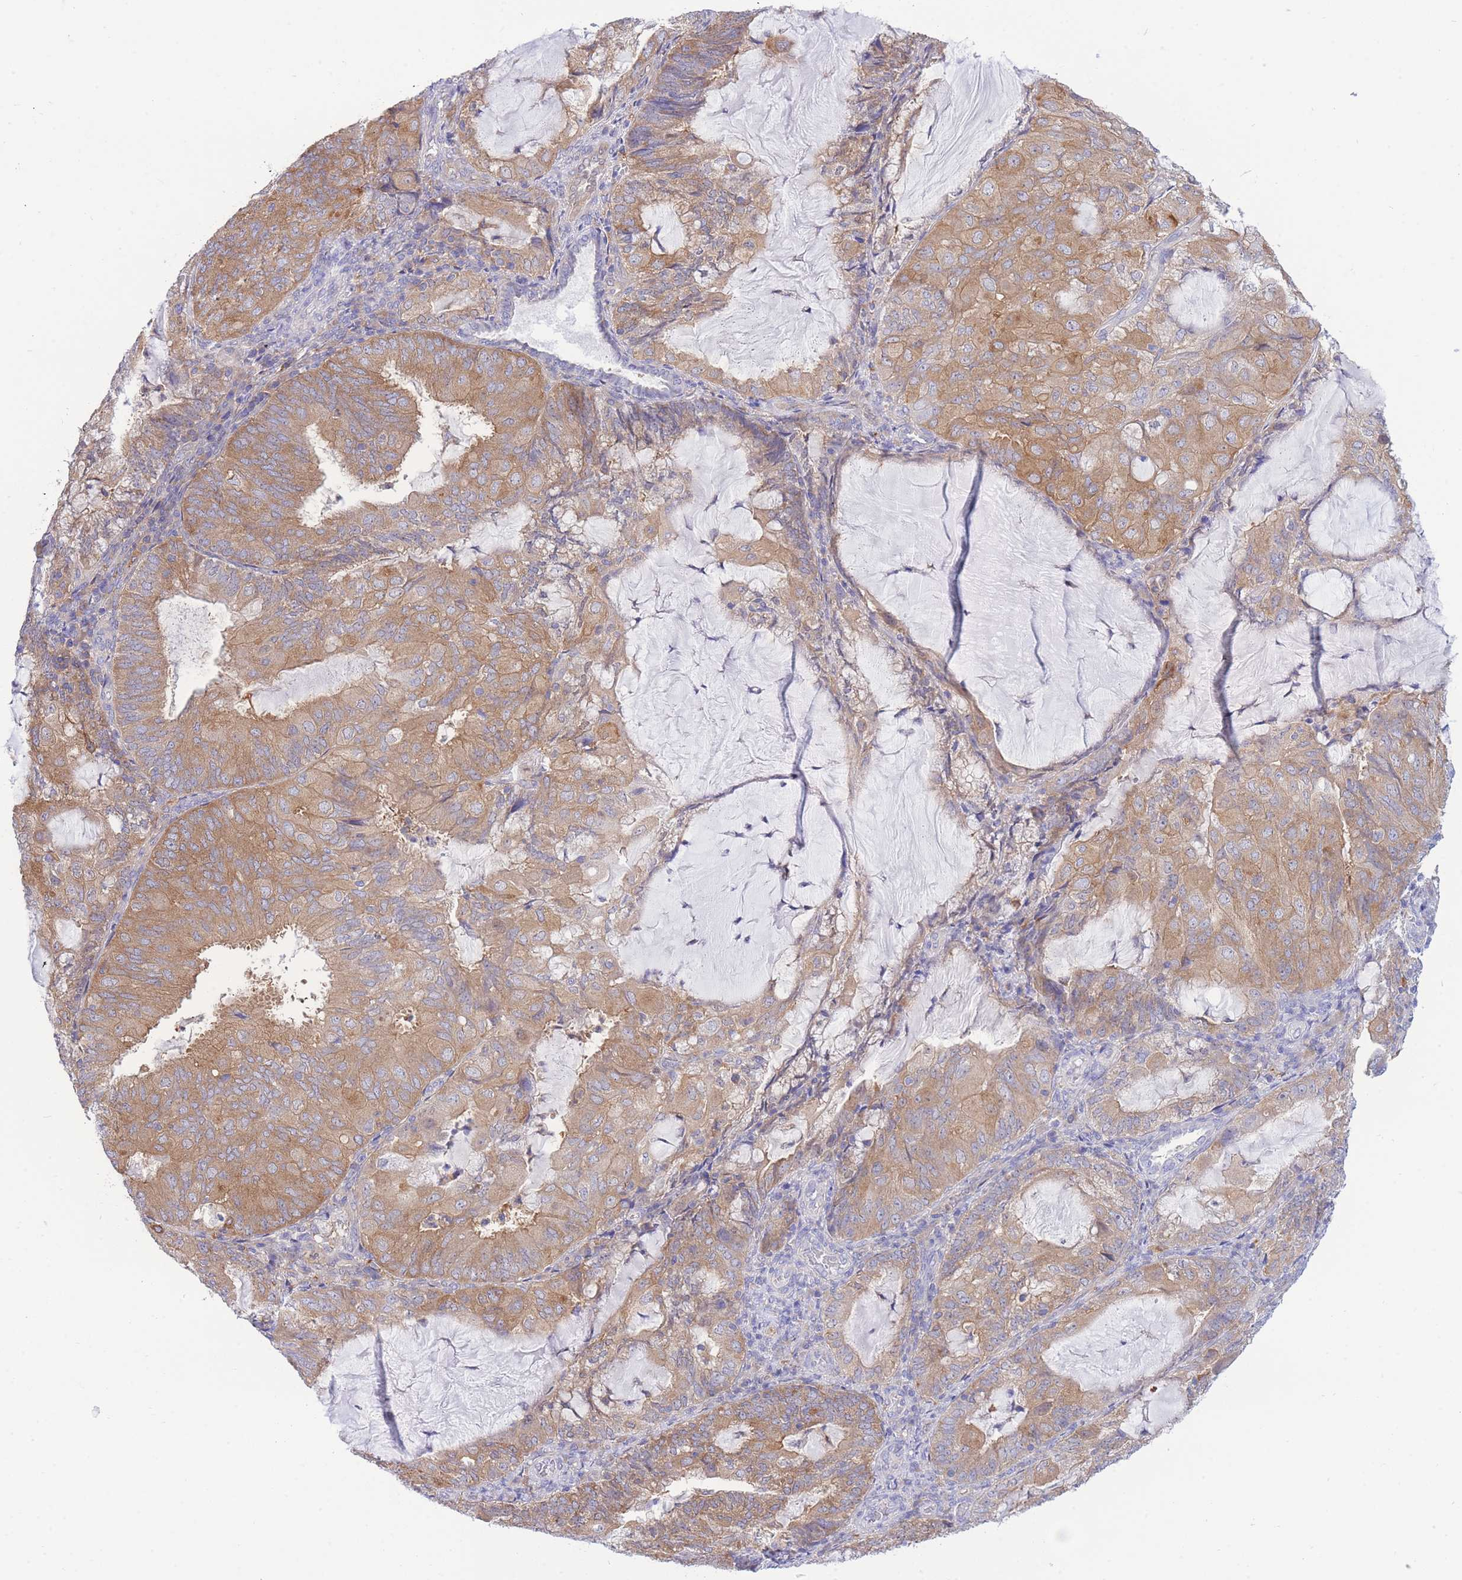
{"staining": {"intensity": "moderate", "quantity": ">75%", "location": "cytoplasmic/membranous"}, "tissue": "endometrial cancer", "cell_type": "Tumor cells", "image_type": "cancer", "snomed": [{"axis": "morphology", "description": "Adenocarcinoma, NOS"}, {"axis": "topography", "description": "Endometrium"}], "caption": "Adenocarcinoma (endometrial) was stained to show a protein in brown. There is medium levels of moderate cytoplasmic/membranous staining in approximately >75% of tumor cells.", "gene": "NAMPT", "patient": {"sex": "female", "age": 81}}